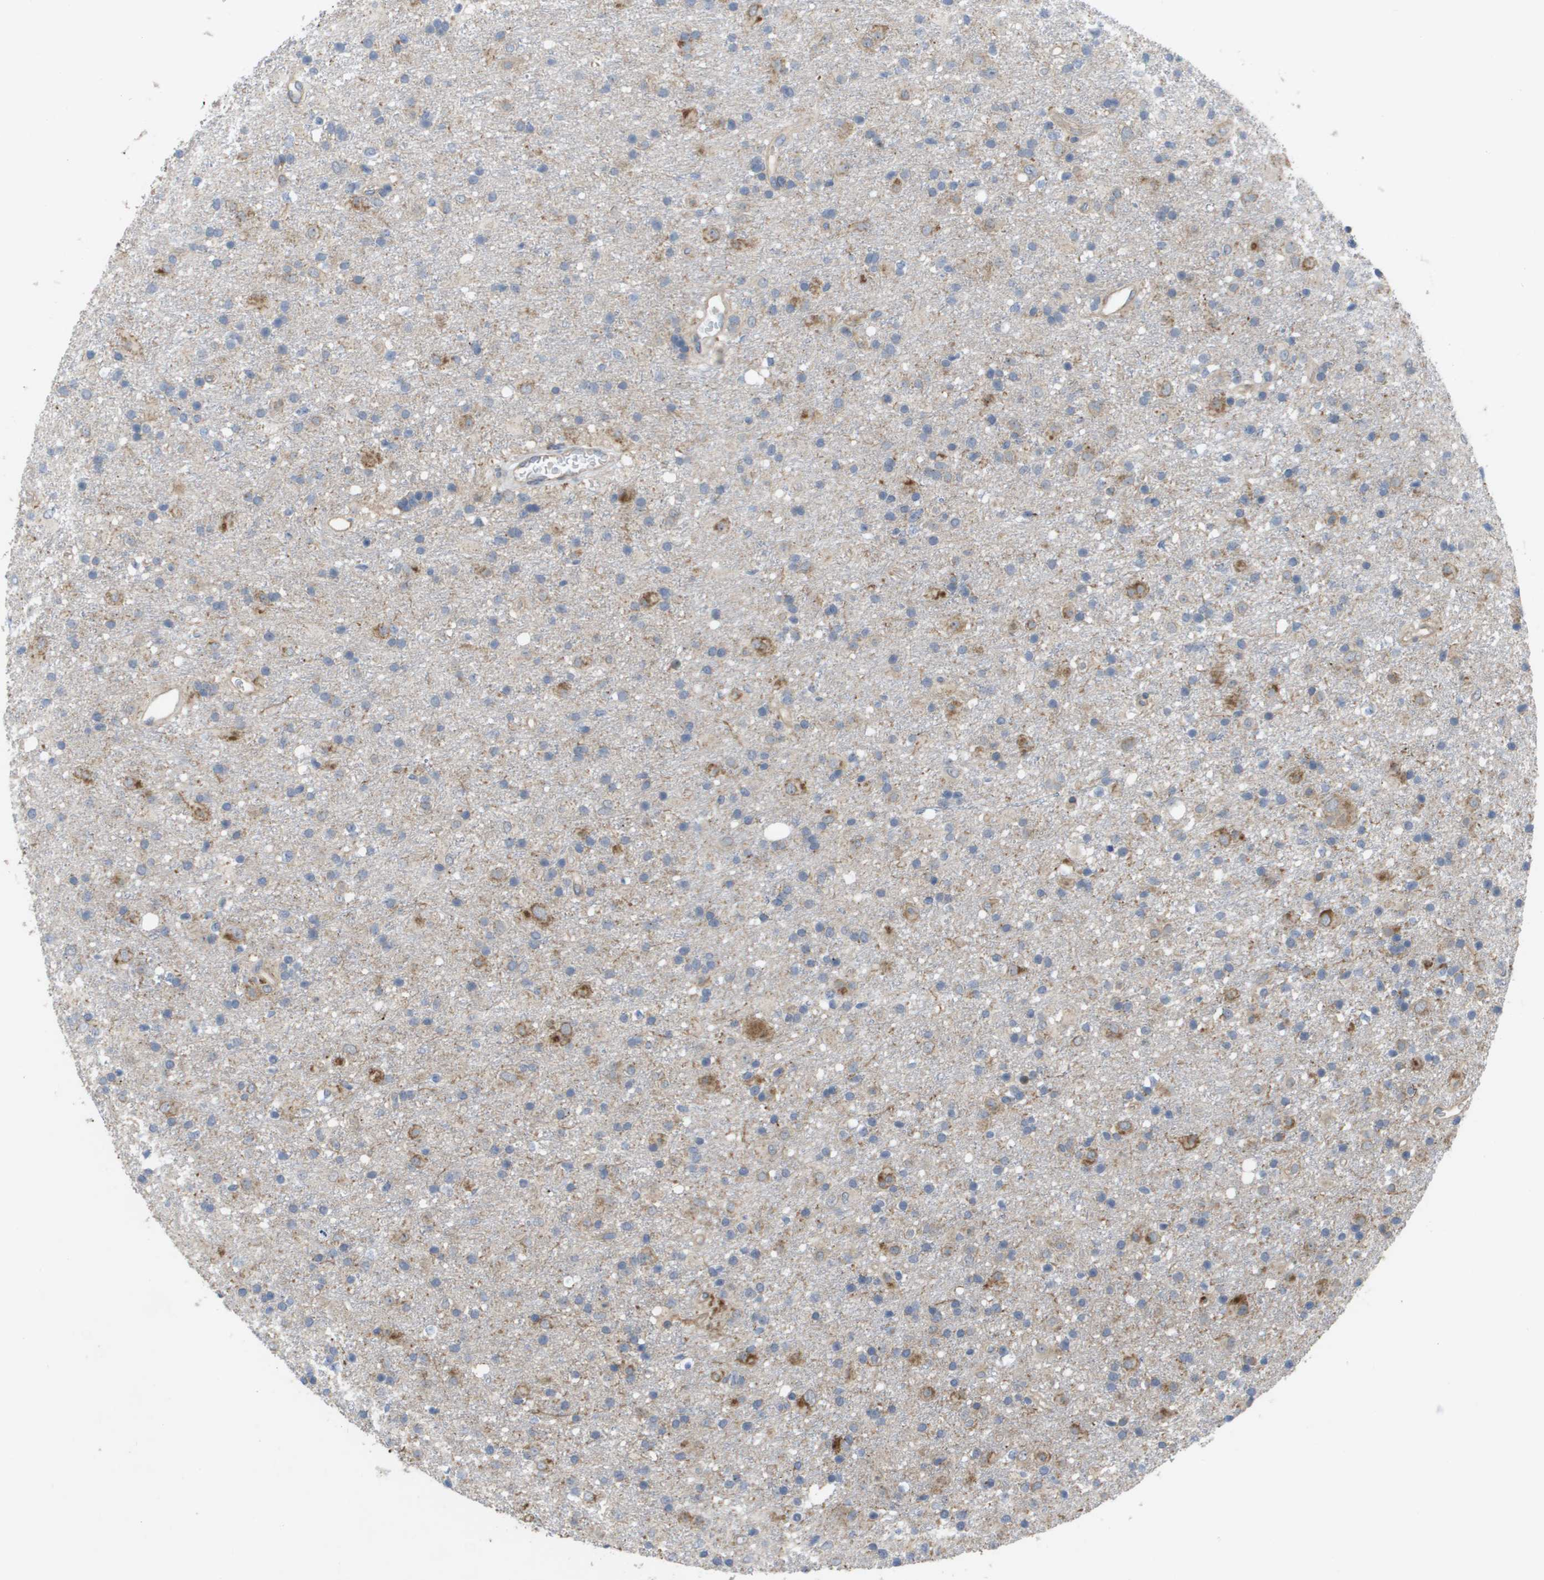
{"staining": {"intensity": "weak", "quantity": "25%-75%", "location": "cytoplasmic/membranous"}, "tissue": "glioma", "cell_type": "Tumor cells", "image_type": "cancer", "snomed": [{"axis": "morphology", "description": "Glioma, malignant, Low grade"}, {"axis": "topography", "description": "Brain"}], "caption": "There is low levels of weak cytoplasmic/membranous staining in tumor cells of glioma, as demonstrated by immunohistochemical staining (brown color).", "gene": "MTARC2", "patient": {"sex": "male", "age": 65}}